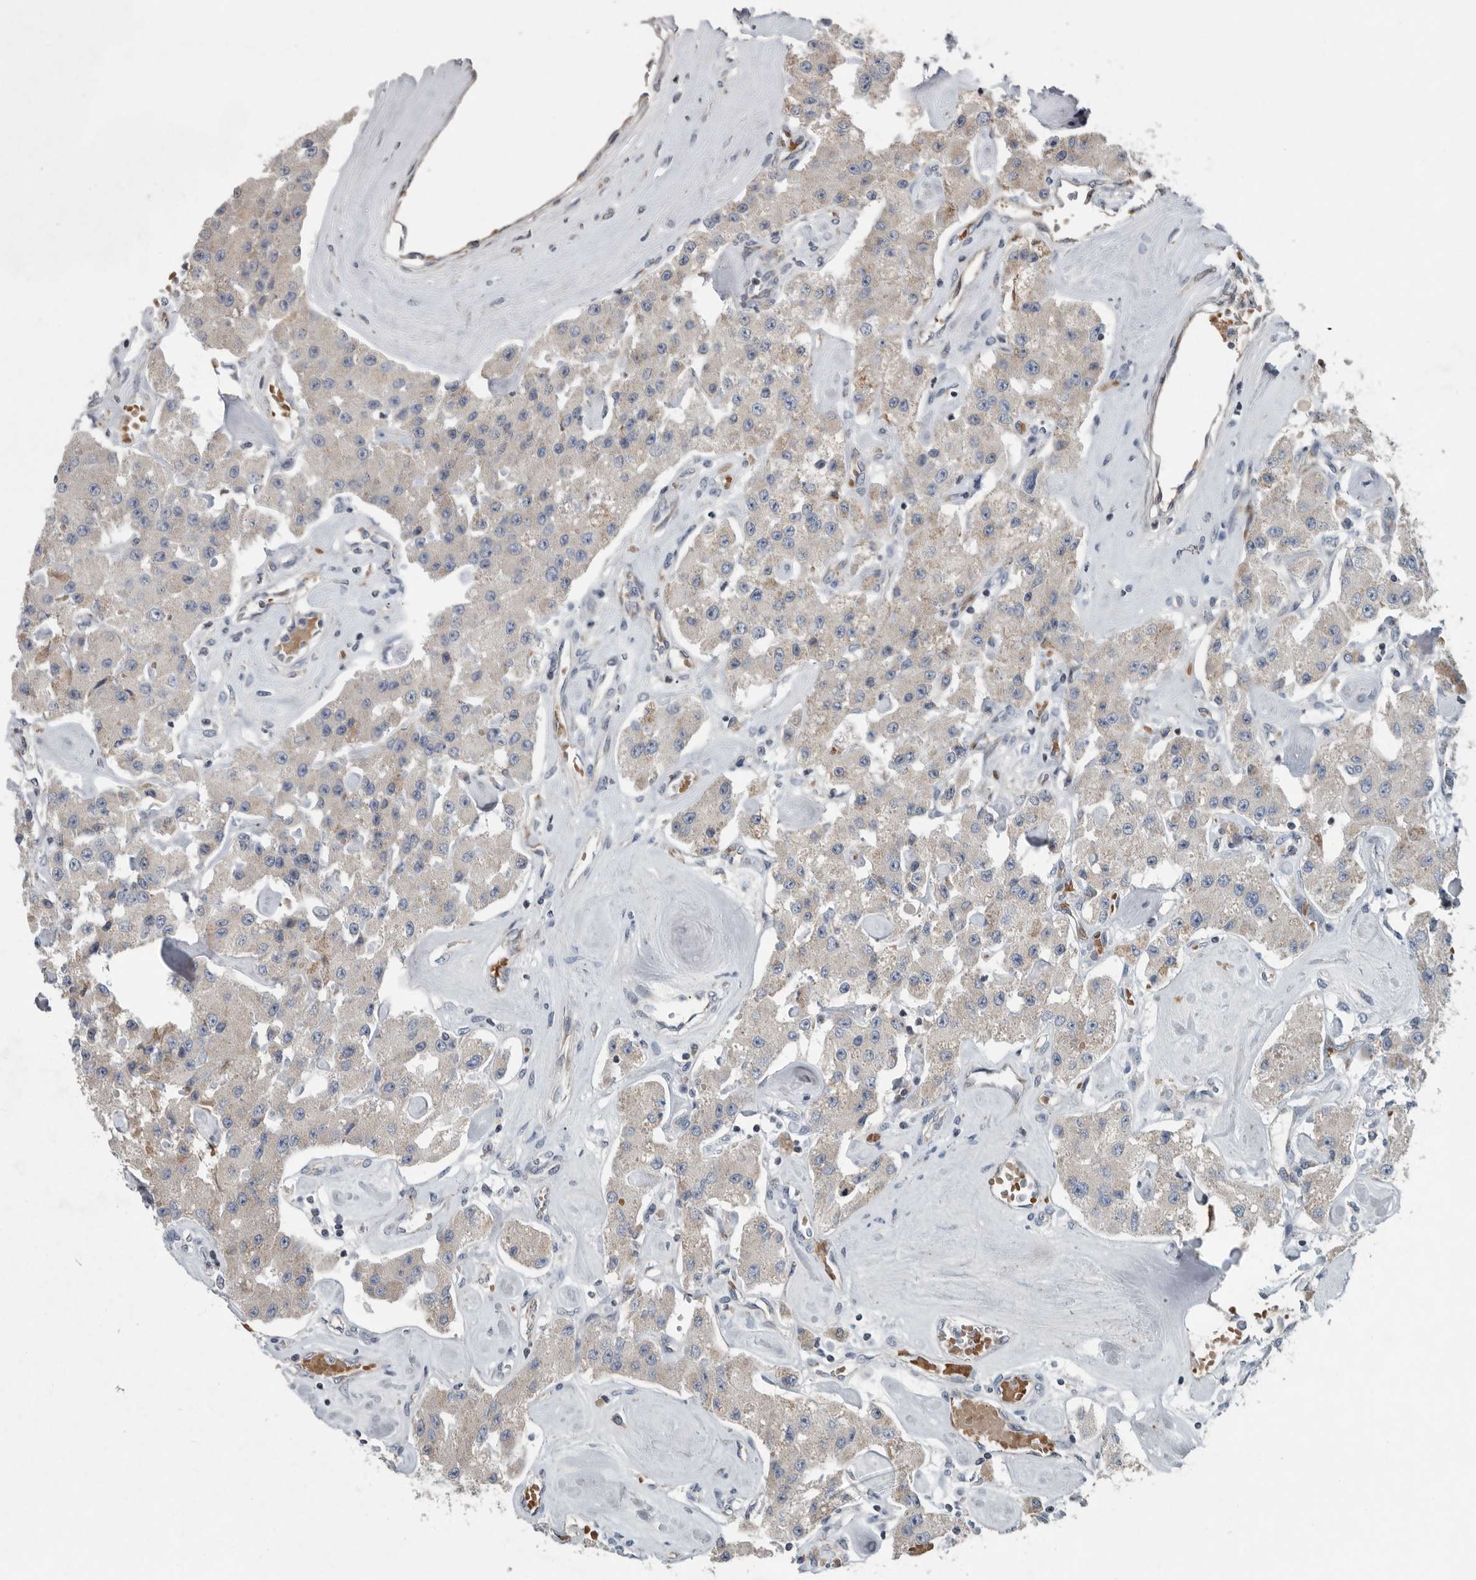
{"staining": {"intensity": "weak", "quantity": "25%-75%", "location": "cytoplasmic/membranous"}, "tissue": "carcinoid", "cell_type": "Tumor cells", "image_type": "cancer", "snomed": [{"axis": "morphology", "description": "Carcinoid, malignant, NOS"}, {"axis": "topography", "description": "Pancreas"}], "caption": "Immunohistochemistry histopathology image of neoplastic tissue: human carcinoid stained using immunohistochemistry (IHC) shows low levels of weak protein expression localized specifically in the cytoplasmic/membranous of tumor cells, appearing as a cytoplasmic/membranous brown color.", "gene": "MPP3", "patient": {"sex": "male", "age": 41}}